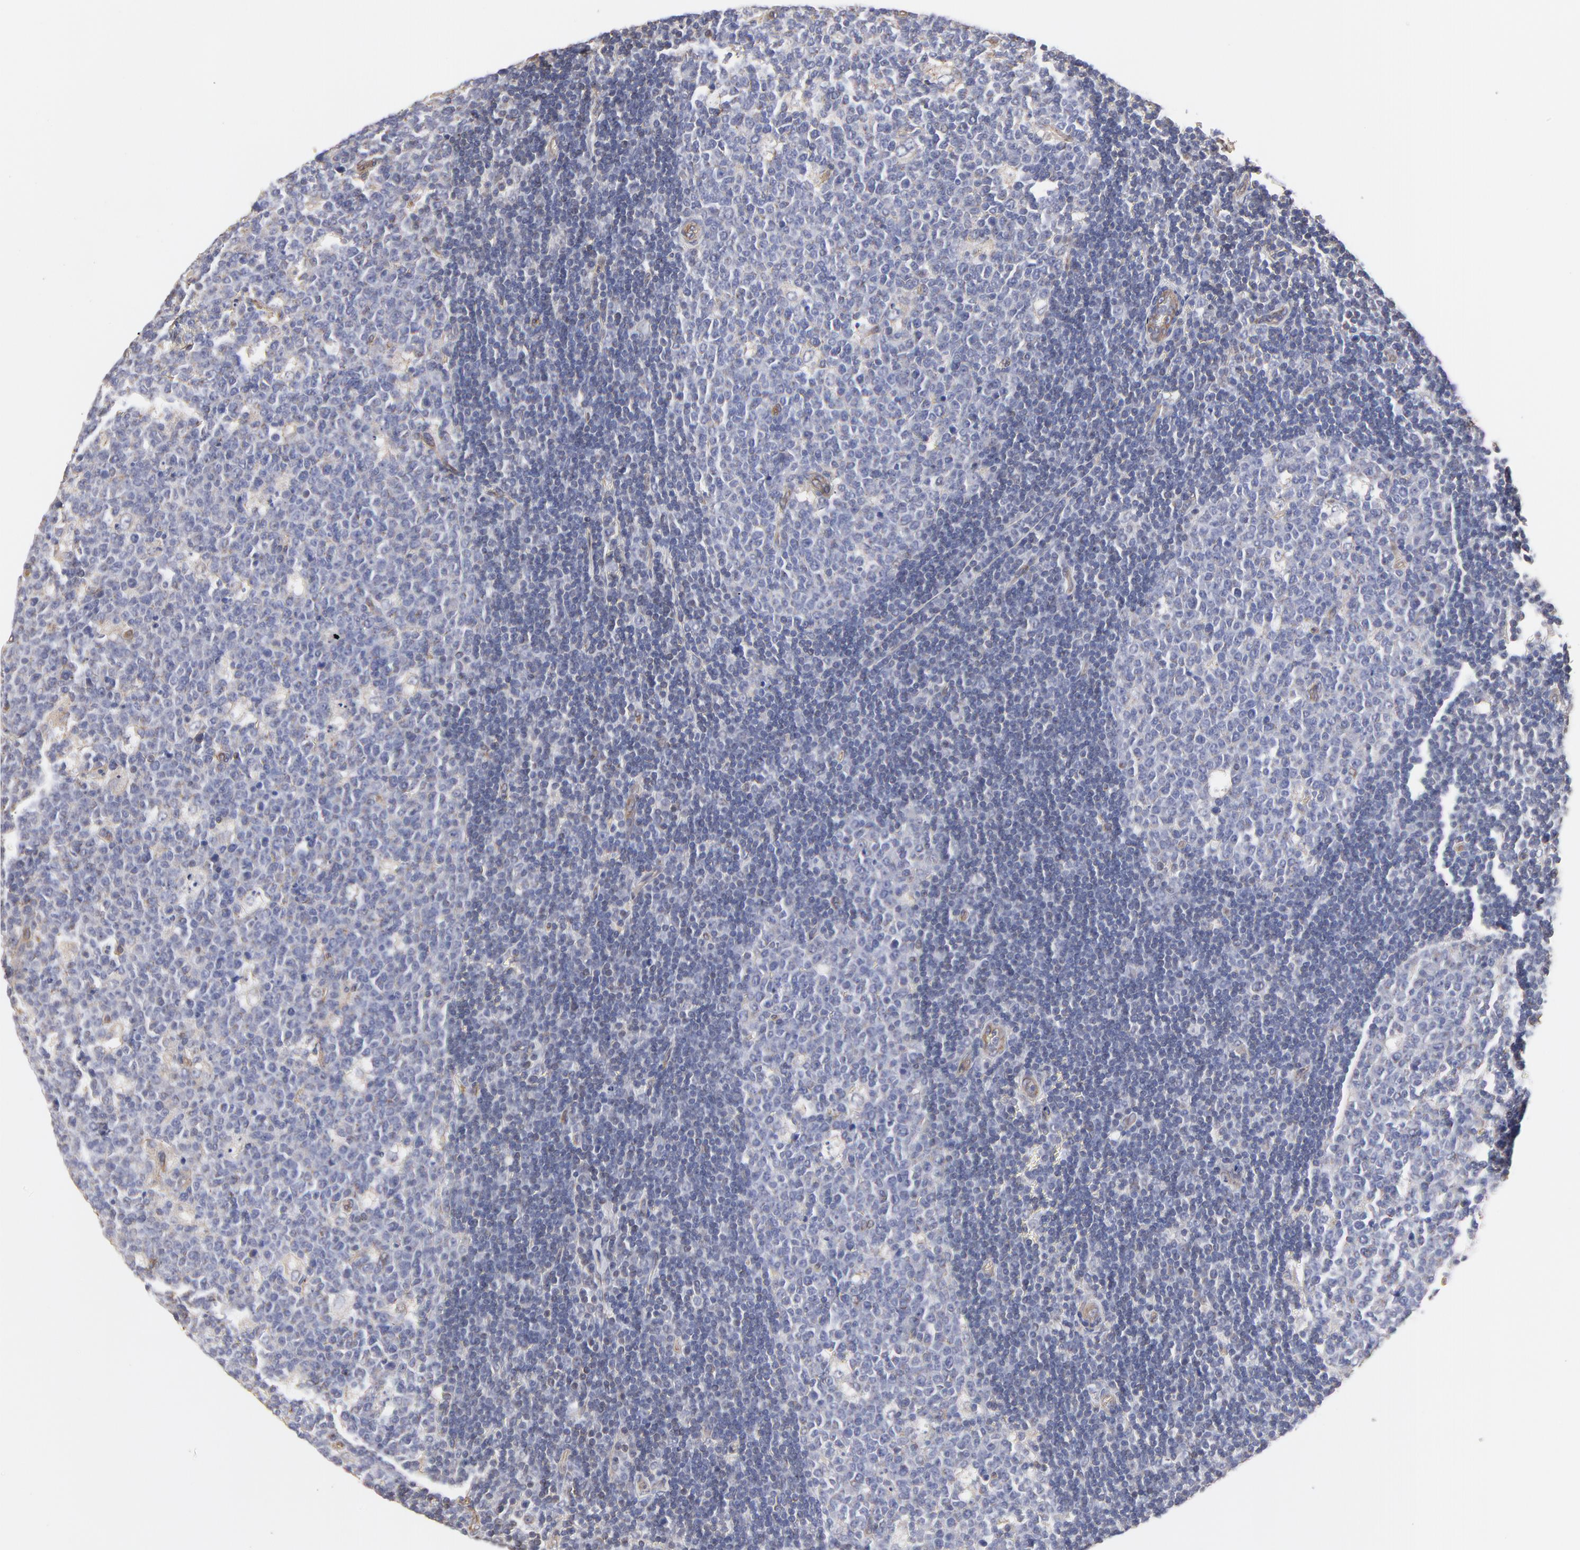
{"staining": {"intensity": "negative", "quantity": "none", "location": "none"}, "tissue": "lymph node", "cell_type": "Germinal center cells", "image_type": "normal", "snomed": [{"axis": "morphology", "description": "Normal tissue, NOS"}, {"axis": "topography", "description": "Lymph node"}, {"axis": "topography", "description": "Salivary gland"}], "caption": "The image displays no significant positivity in germinal center cells of lymph node.", "gene": "LRCH2", "patient": {"sex": "male", "age": 8}}